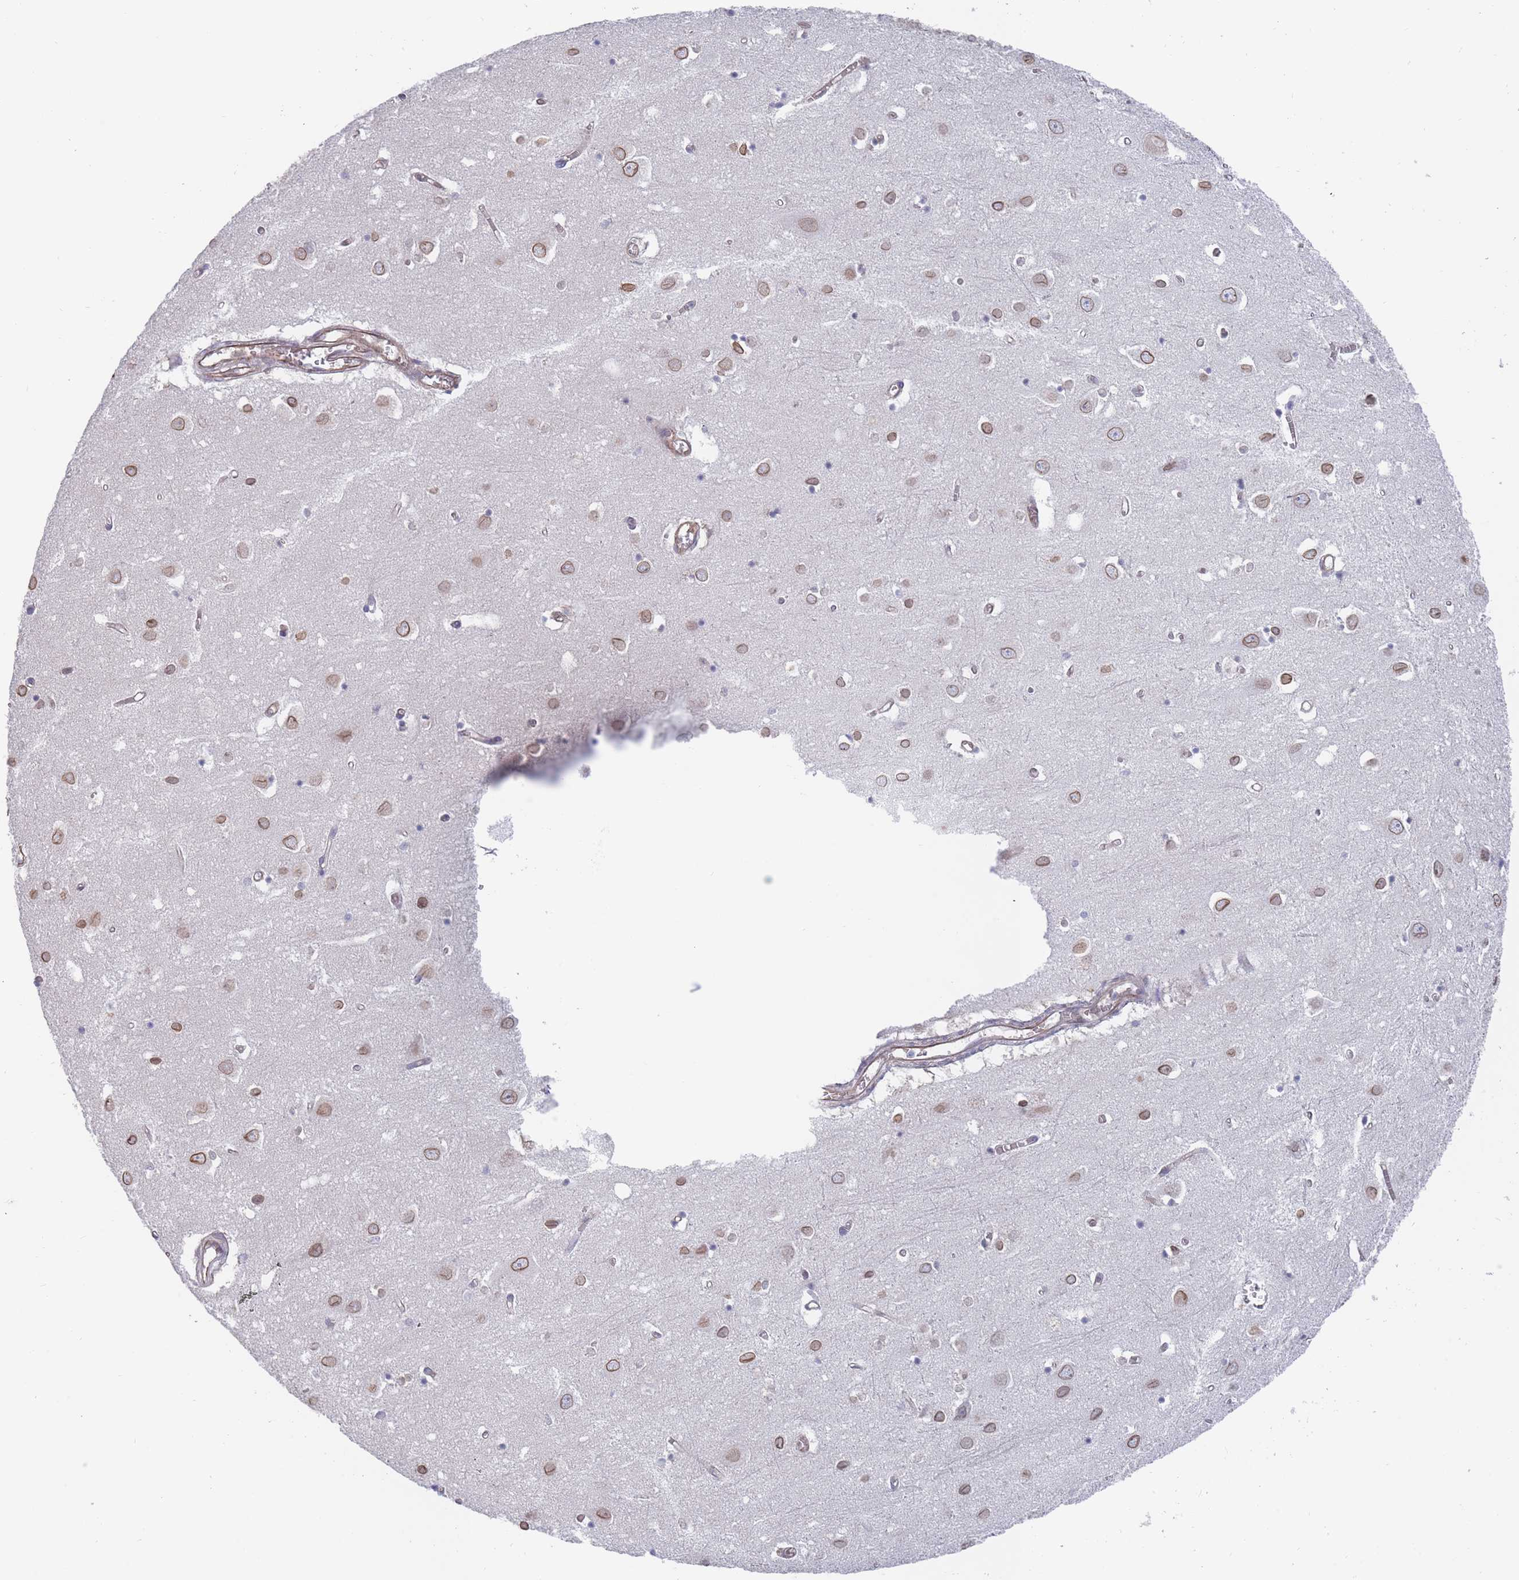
{"staining": {"intensity": "moderate", "quantity": ">75%", "location": "cytoplasmic/membranous"}, "tissue": "cerebral cortex", "cell_type": "Endothelial cells", "image_type": "normal", "snomed": [{"axis": "morphology", "description": "Normal tissue, NOS"}, {"axis": "topography", "description": "Cerebral cortex"}], "caption": "Endothelial cells reveal medium levels of moderate cytoplasmic/membranous staining in approximately >75% of cells in benign cerebral cortex. Ihc stains the protein of interest in brown and the nuclei are stained blue.", "gene": "SLC1A6", "patient": {"sex": "male", "age": 70}}